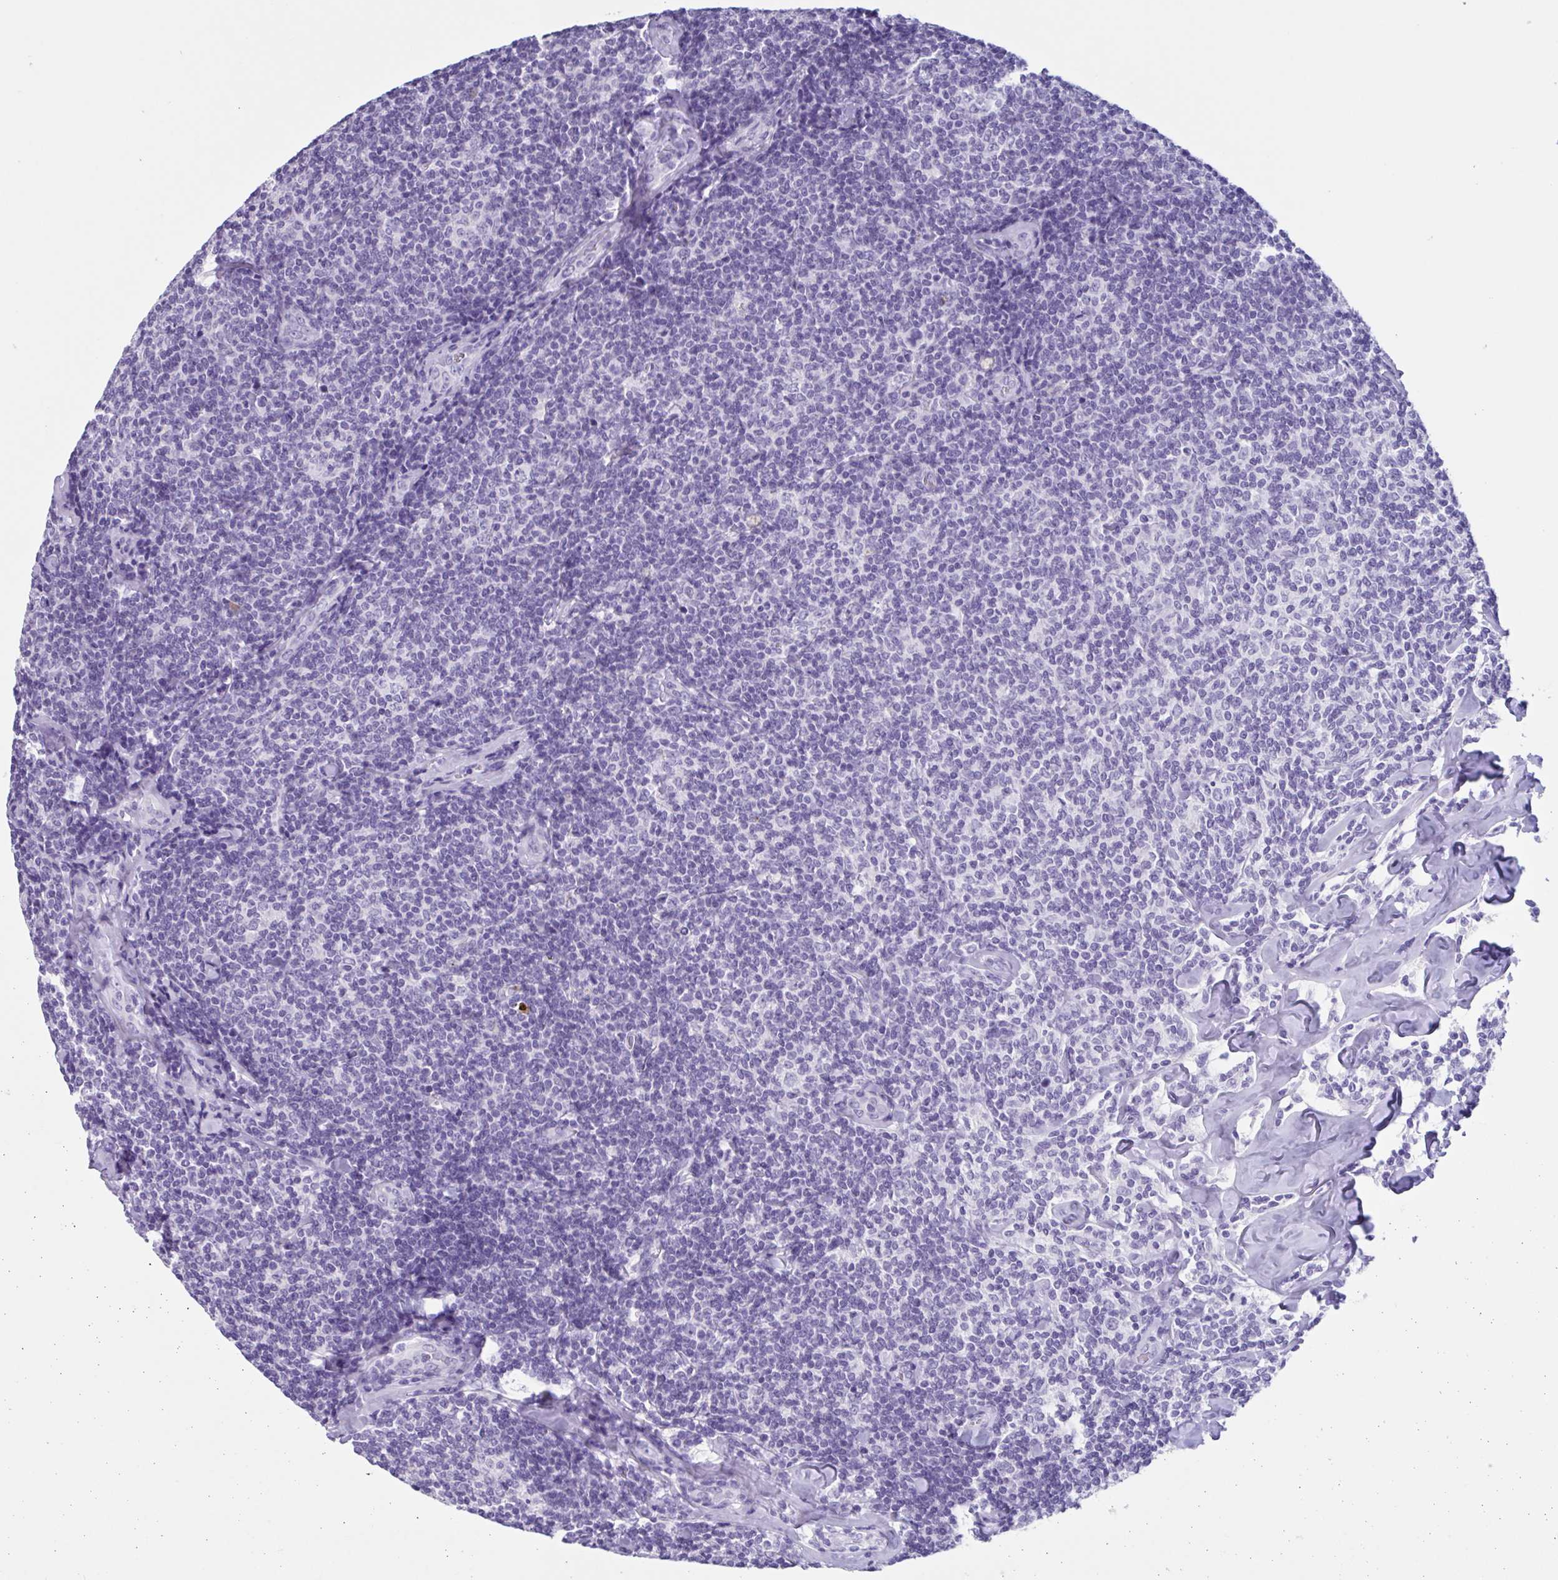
{"staining": {"intensity": "negative", "quantity": "none", "location": "none"}, "tissue": "lymphoma", "cell_type": "Tumor cells", "image_type": "cancer", "snomed": [{"axis": "morphology", "description": "Malignant lymphoma, non-Hodgkin's type, Low grade"}, {"axis": "topography", "description": "Lymph node"}], "caption": "This image is of malignant lymphoma, non-Hodgkin's type (low-grade) stained with immunohistochemistry (IHC) to label a protein in brown with the nuclei are counter-stained blue. There is no expression in tumor cells.", "gene": "USP35", "patient": {"sex": "female", "age": 56}}